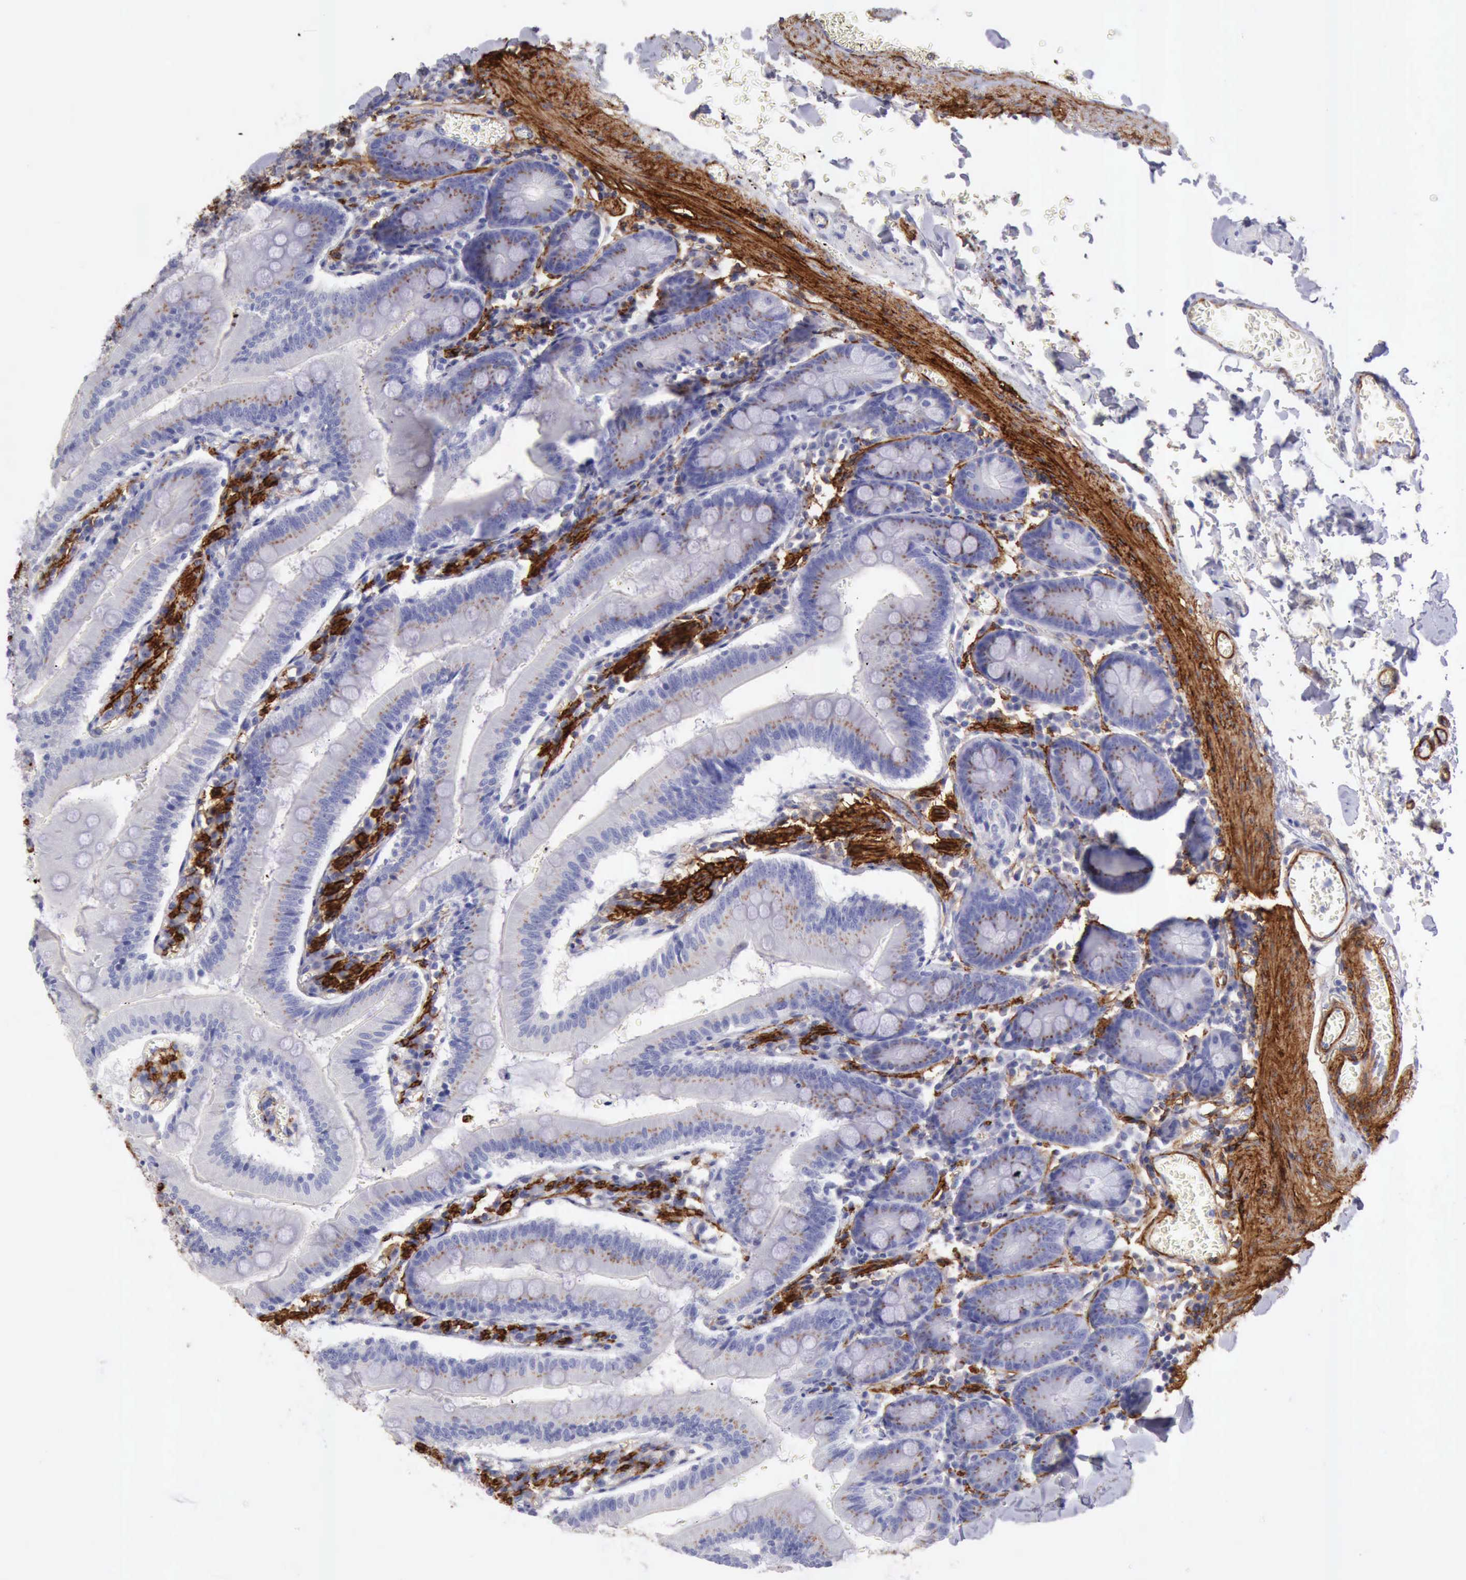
{"staining": {"intensity": "moderate", "quantity": "25%-75%", "location": "cytoplasmic/membranous"}, "tissue": "small intestine", "cell_type": "Glandular cells", "image_type": "normal", "snomed": [{"axis": "morphology", "description": "Normal tissue, NOS"}, {"axis": "topography", "description": "Small intestine"}], "caption": "Normal small intestine displays moderate cytoplasmic/membranous positivity in about 25%-75% of glandular cells, visualized by immunohistochemistry.", "gene": "AOC3", "patient": {"sex": "male", "age": 71}}